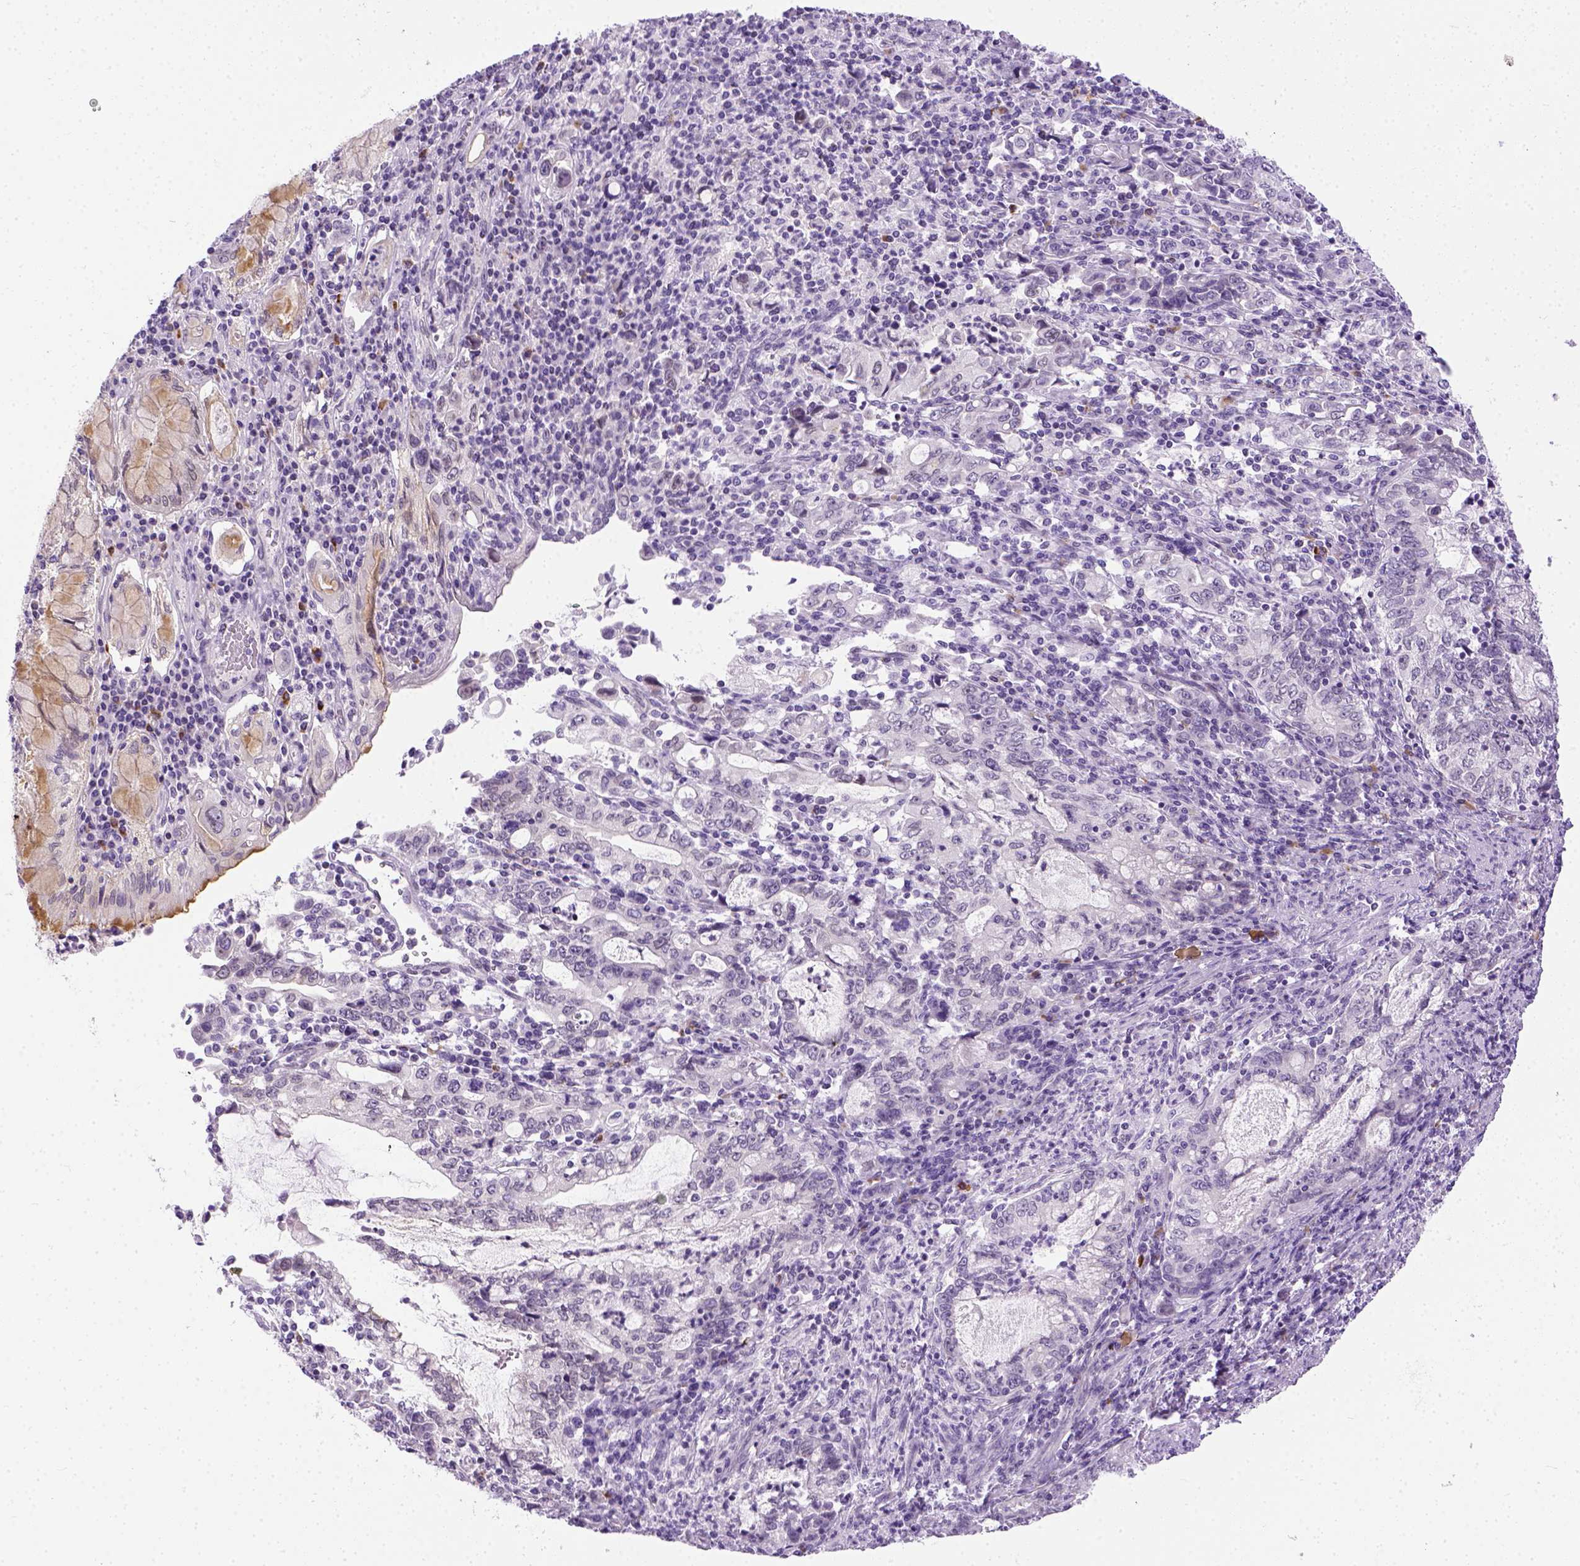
{"staining": {"intensity": "negative", "quantity": "none", "location": "none"}, "tissue": "stomach cancer", "cell_type": "Tumor cells", "image_type": "cancer", "snomed": [{"axis": "morphology", "description": "Adenocarcinoma, NOS"}, {"axis": "topography", "description": "Stomach, lower"}], "caption": "There is no significant positivity in tumor cells of stomach cancer (adenocarcinoma).", "gene": "FAM184B", "patient": {"sex": "female", "age": 72}}